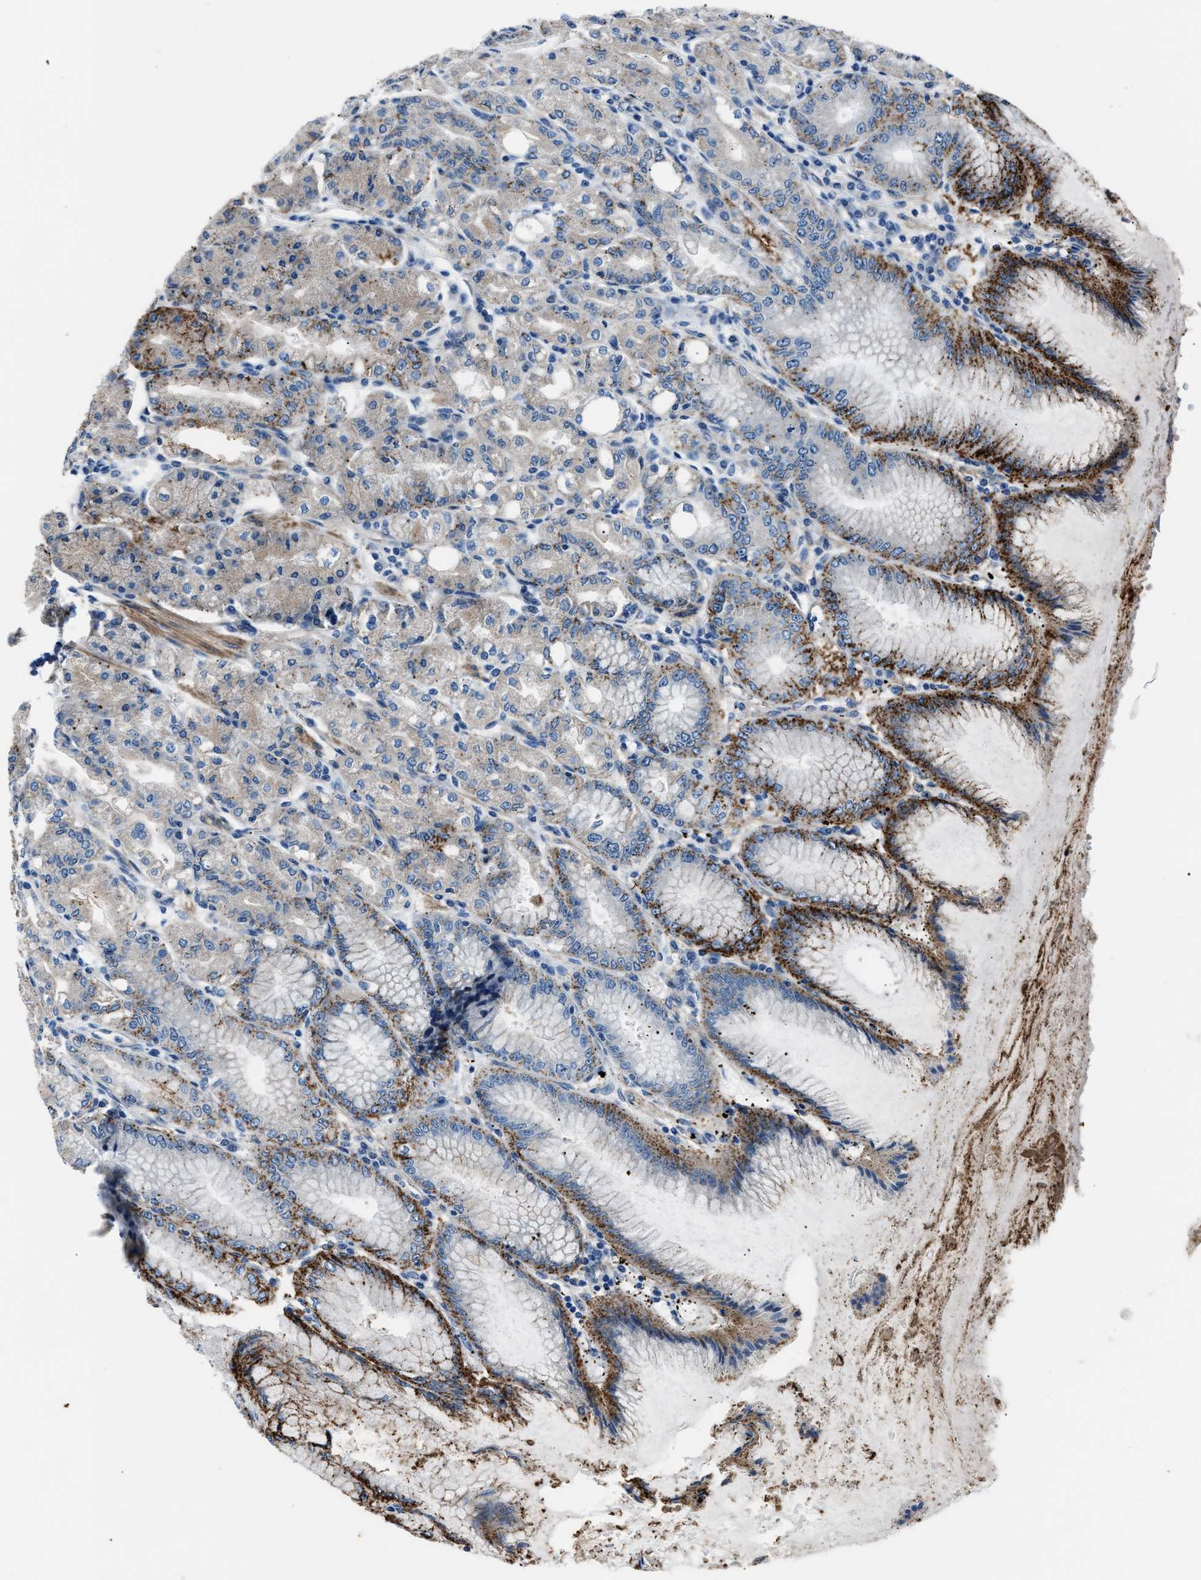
{"staining": {"intensity": "strong", "quantity": "25%-75%", "location": "cytoplasmic/membranous"}, "tissue": "stomach", "cell_type": "Glandular cells", "image_type": "normal", "snomed": [{"axis": "morphology", "description": "Normal tissue, NOS"}, {"axis": "topography", "description": "Stomach, lower"}], "caption": "Protein expression analysis of normal stomach demonstrates strong cytoplasmic/membranous expression in about 25%-75% of glandular cells. (IHC, brightfield microscopy, high magnification).", "gene": "MPDZ", "patient": {"sex": "male", "age": 71}}